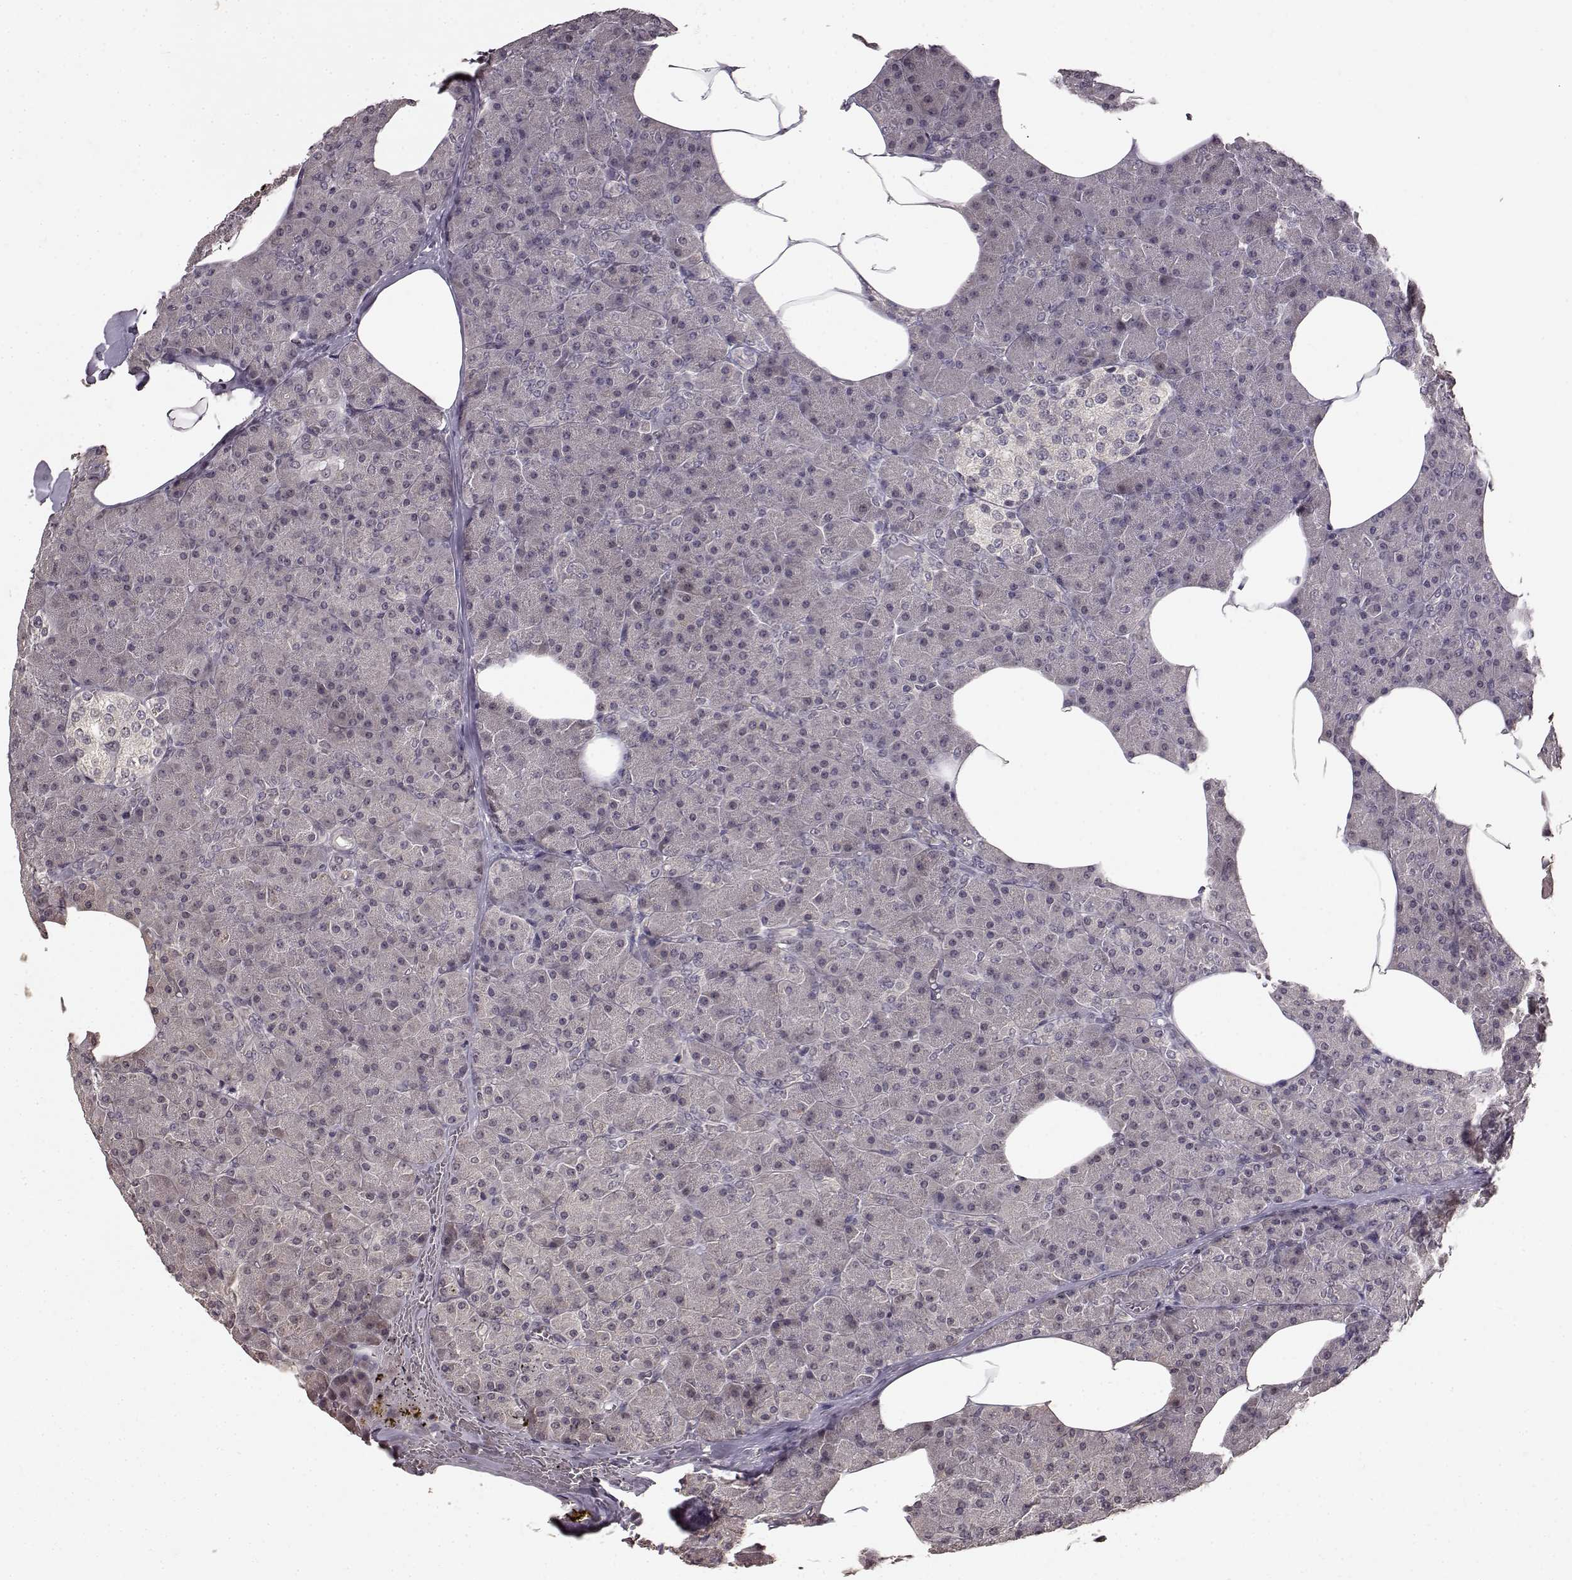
{"staining": {"intensity": "negative", "quantity": "none", "location": "none"}, "tissue": "pancreas", "cell_type": "Exocrine glandular cells", "image_type": "normal", "snomed": [{"axis": "morphology", "description": "Normal tissue, NOS"}, {"axis": "topography", "description": "Pancreas"}], "caption": "Exocrine glandular cells are negative for brown protein staining in unremarkable pancreas. (Stains: DAB (3,3'-diaminobenzidine) immunohistochemistry with hematoxylin counter stain, Microscopy: brightfield microscopy at high magnification).", "gene": "NTRK2", "patient": {"sex": "female", "age": 45}}